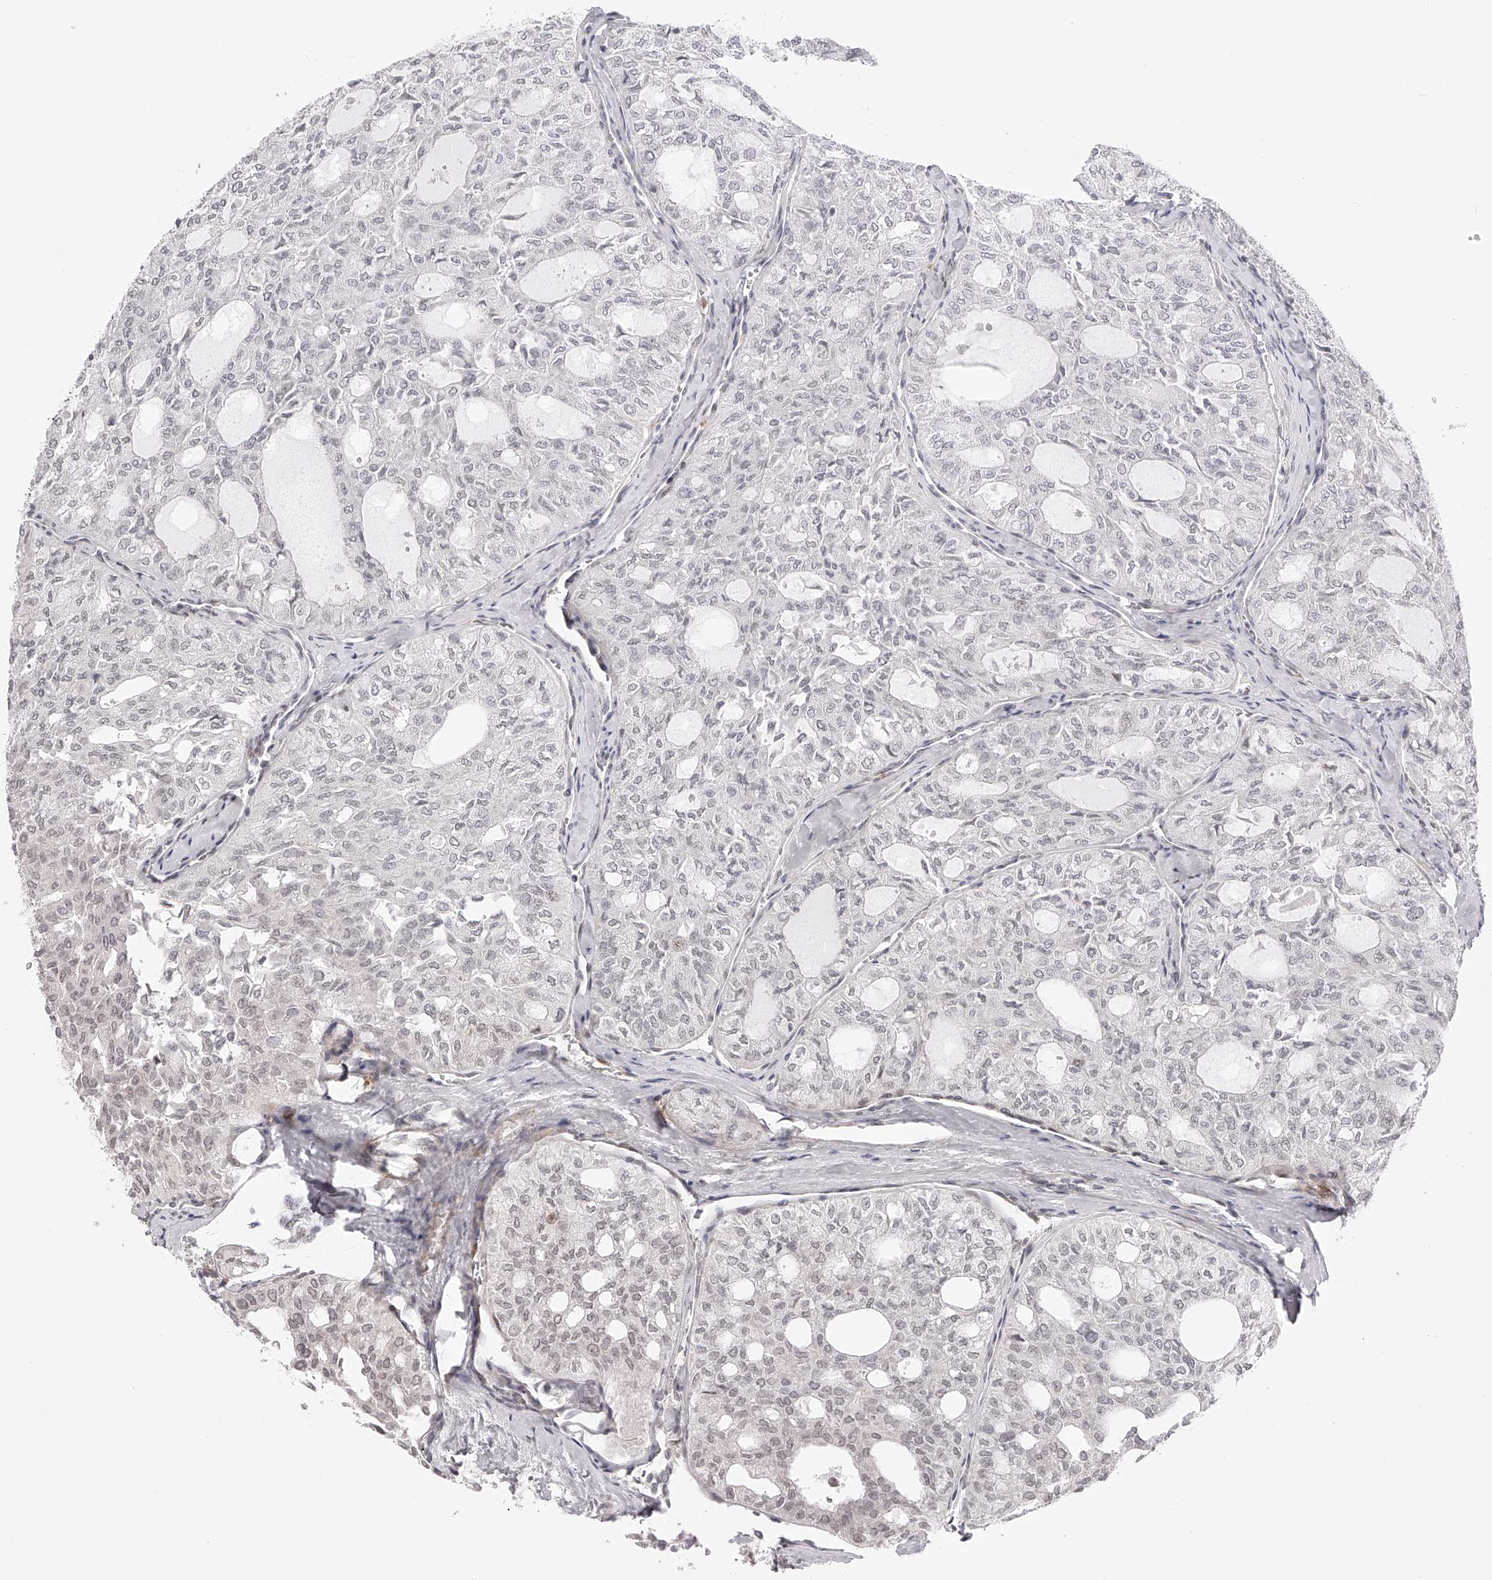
{"staining": {"intensity": "weak", "quantity": "<25%", "location": "nuclear"}, "tissue": "thyroid cancer", "cell_type": "Tumor cells", "image_type": "cancer", "snomed": [{"axis": "morphology", "description": "Follicular adenoma carcinoma, NOS"}, {"axis": "topography", "description": "Thyroid gland"}], "caption": "A micrograph of human follicular adenoma carcinoma (thyroid) is negative for staining in tumor cells.", "gene": "PLEKHG1", "patient": {"sex": "male", "age": 75}}